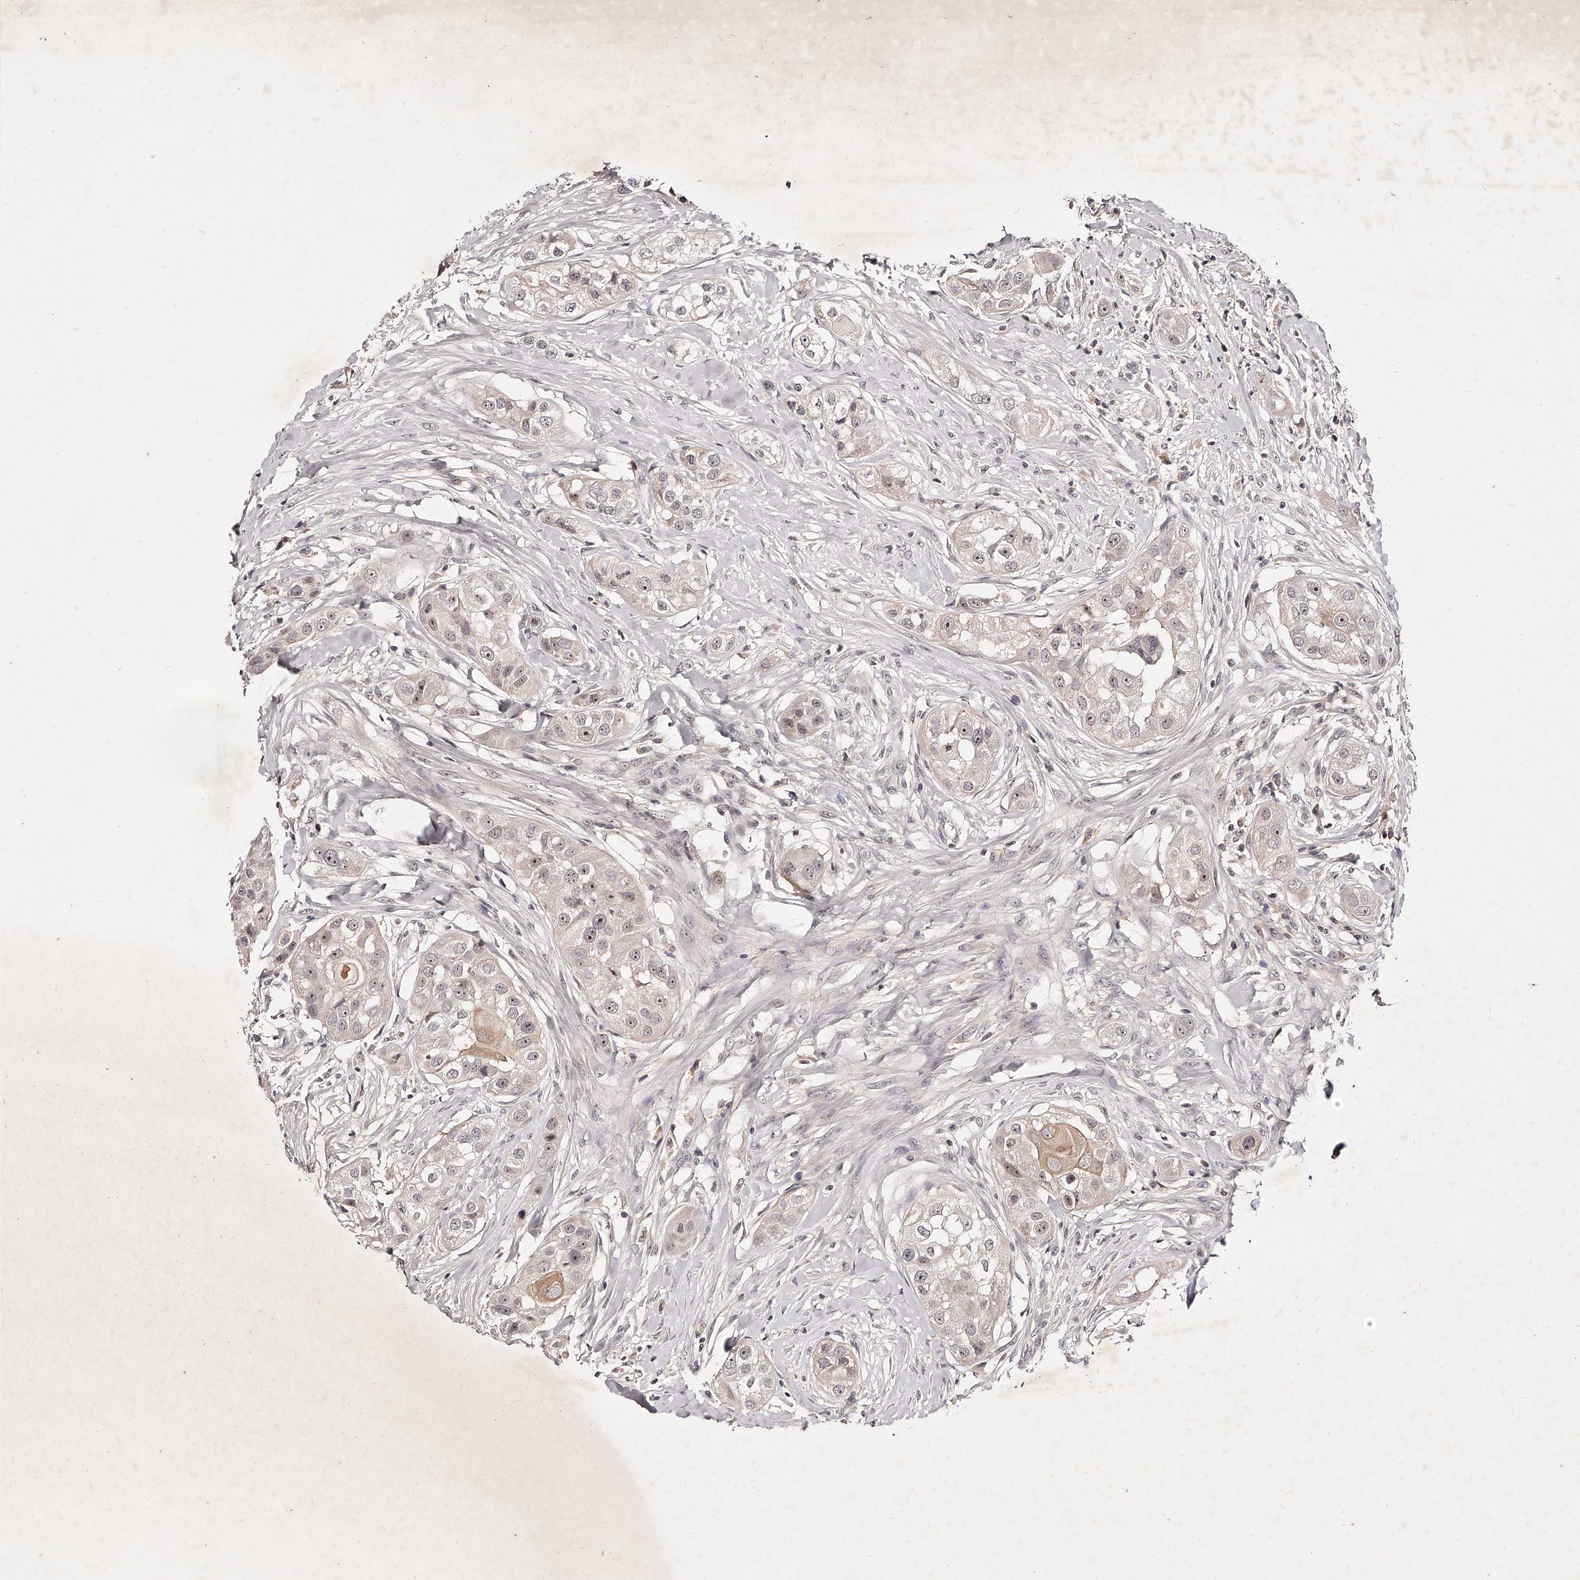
{"staining": {"intensity": "weak", "quantity": "25%-75%", "location": "nuclear"}, "tissue": "head and neck cancer", "cell_type": "Tumor cells", "image_type": "cancer", "snomed": [{"axis": "morphology", "description": "Normal tissue, NOS"}, {"axis": "morphology", "description": "Squamous cell carcinoma, NOS"}, {"axis": "topography", "description": "Skeletal muscle"}, {"axis": "topography", "description": "Head-Neck"}], "caption": "Immunohistochemical staining of human squamous cell carcinoma (head and neck) demonstrates low levels of weak nuclear protein staining in approximately 25%-75% of tumor cells.", "gene": "PHACTR1", "patient": {"sex": "male", "age": 51}}